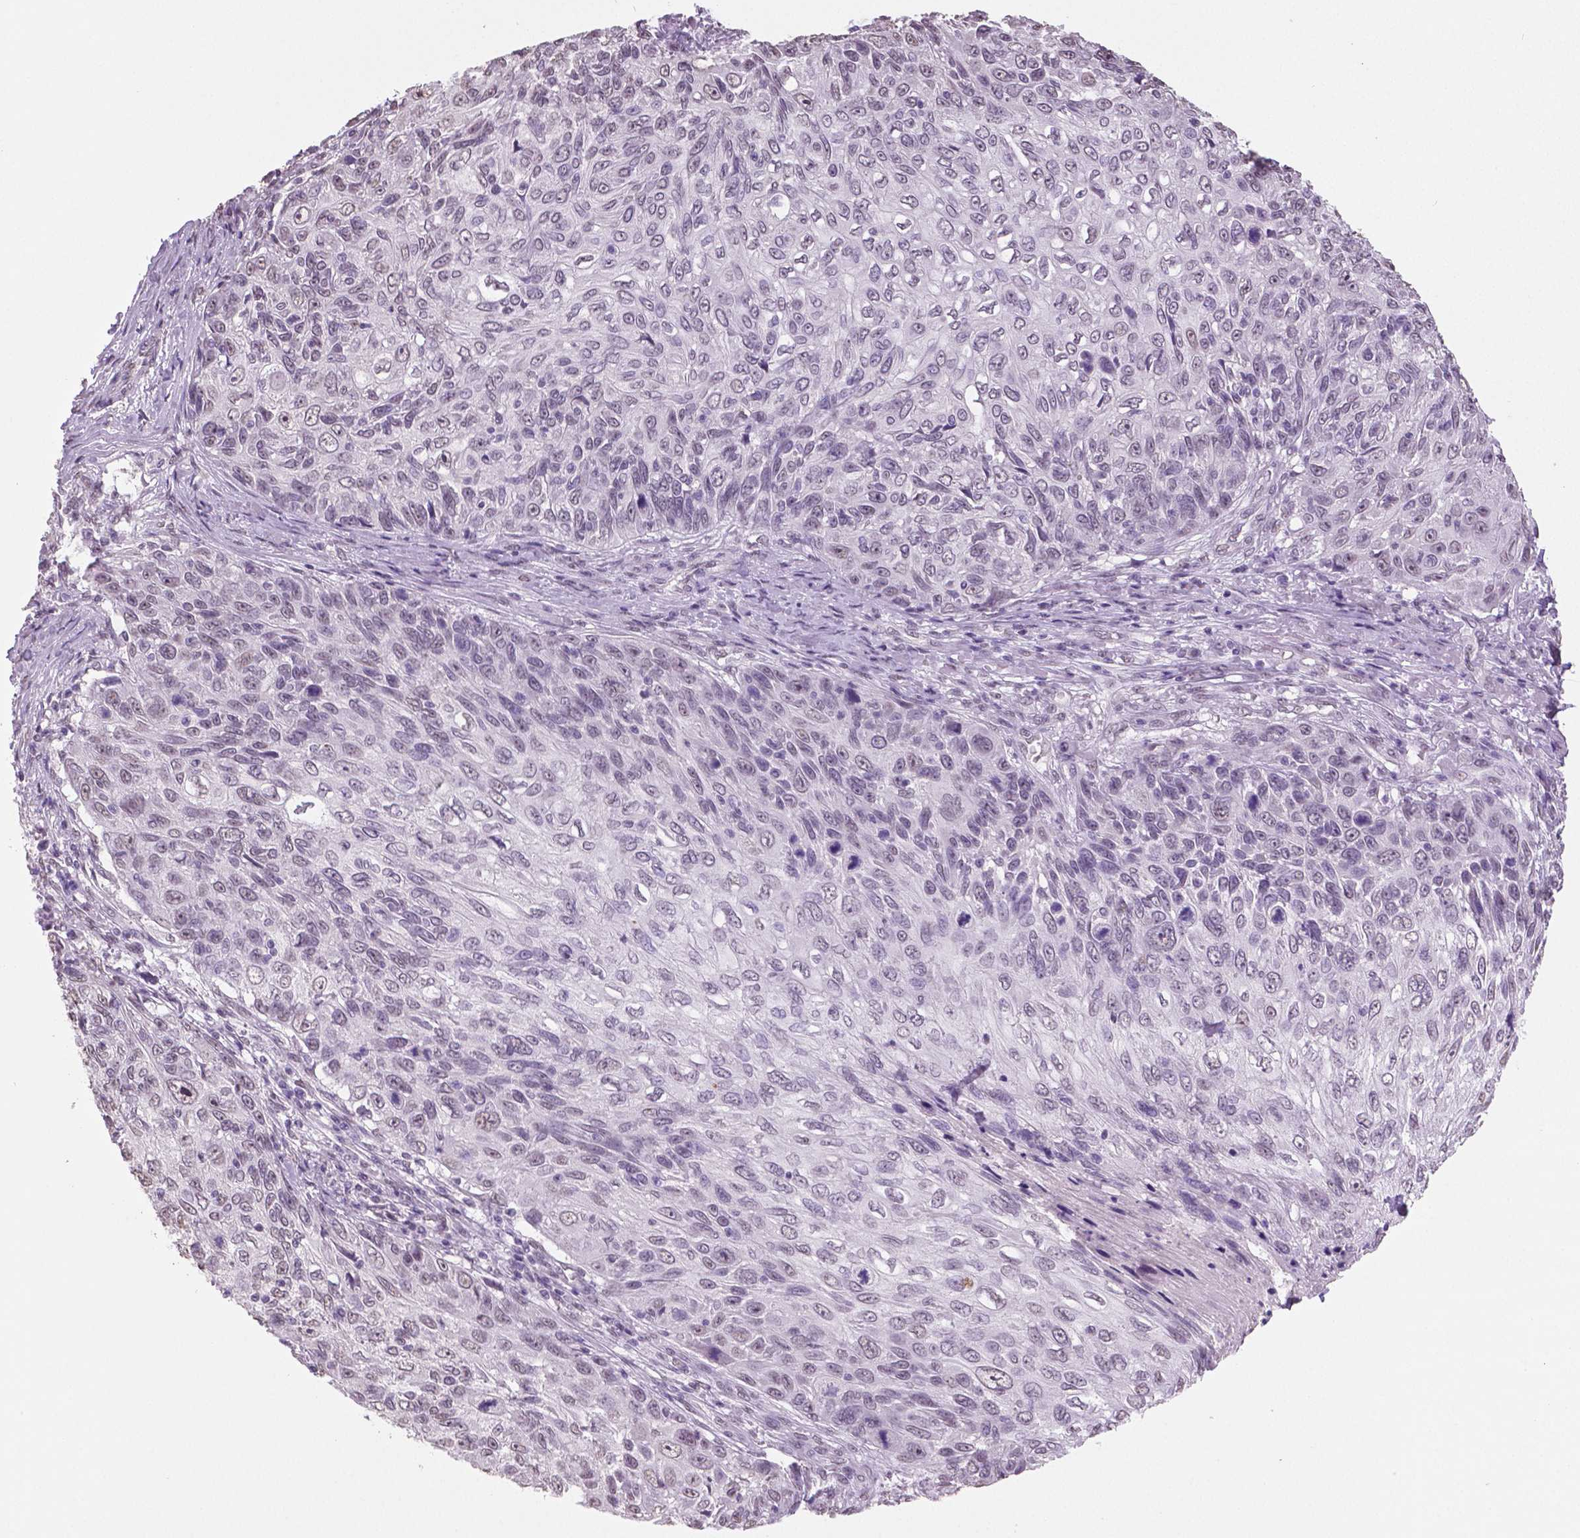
{"staining": {"intensity": "negative", "quantity": "none", "location": "none"}, "tissue": "skin cancer", "cell_type": "Tumor cells", "image_type": "cancer", "snomed": [{"axis": "morphology", "description": "Squamous cell carcinoma, NOS"}, {"axis": "topography", "description": "Skin"}], "caption": "Skin cancer (squamous cell carcinoma) was stained to show a protein in brown. There is no significant expression in tumor cells.", "gene": "IGF2BP1", "patient": {"sex": "male", "age": 92}}